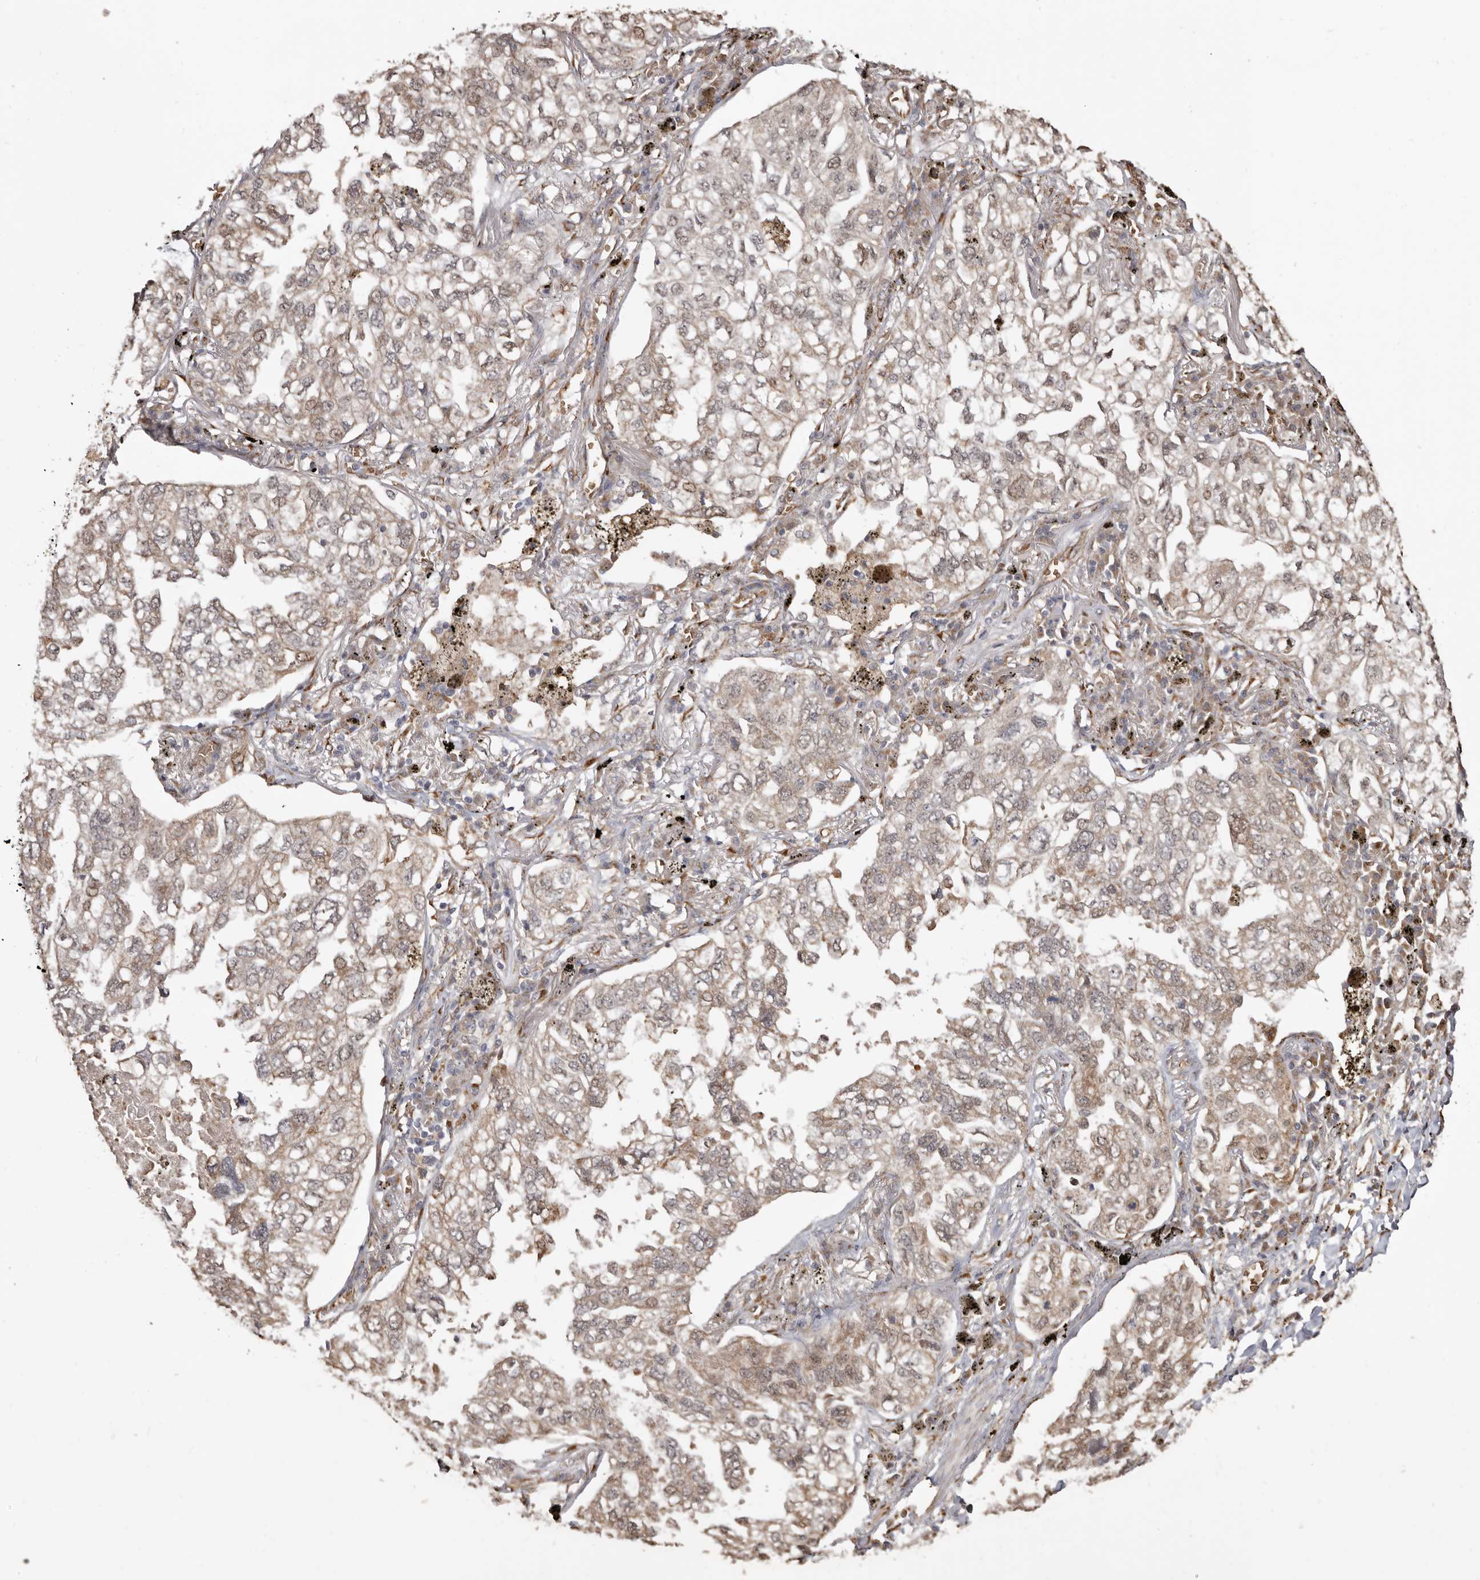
{"staining": {"intensity": "weak", "quantity": ">75%", "location": "cytoplasmic/membranous"}, "tissue": "lung cancer", "cell_type": "Tumor cells", "image_type": "cancer", "snomed": [{"axis": "morphology", "description": "Adenocarcinoma, NOS"}, {"axis": "topography", "description": "Lung"}], "caption": "Immunohistochemistry (IHC) photomicrograph of neoplastic tissue: human adenocarcinoma (lung) stained using IHC shows low levels of weak protein expression localized specifically in the cytoplasmic/membranous of tumor cells, appearing as a cytoplasmic/membranous brown color.", "gene": "ENTREP1", "patient": {"sex": "male", "age": 65}}